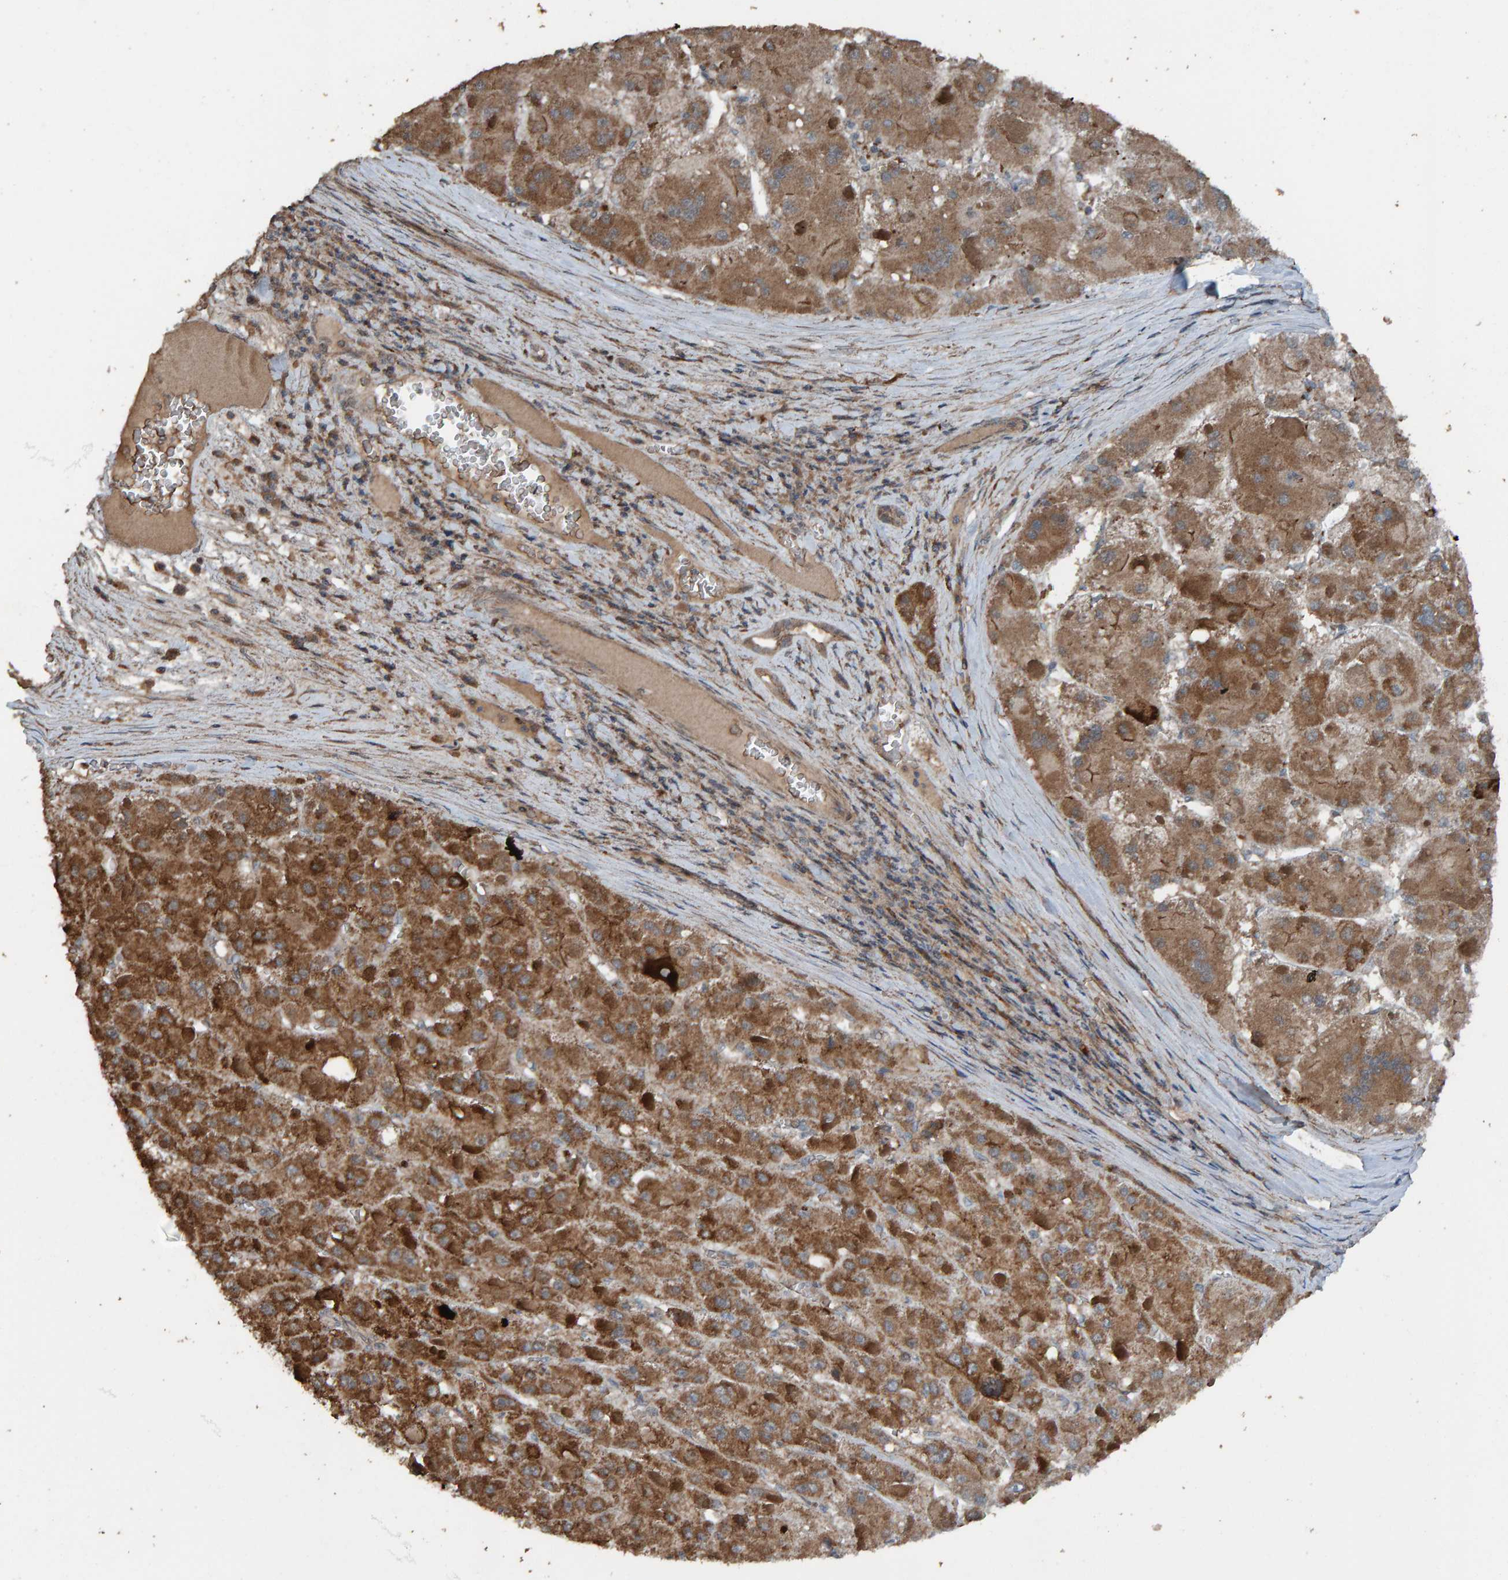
{"staining": {"intensity": "moderate", "quantity": ">75%", "location": "cytoplasmic/membranous"}, "tissue": "liver cancer", "cell_type": "Tumor cells", "image_type": "cancer", "snomed": [{"axis": "morphology", "description": "Carcinoma, Hepatocellular, NOS"}, {"axis": "topography", "description": "Liver"}], "caption": "Liver hepatocellular carcinoma stained with a protein marker displays moderate staining in tumor cells.", "gene": "DUS1L", "patient": {"sex": "female", "age": 73}}